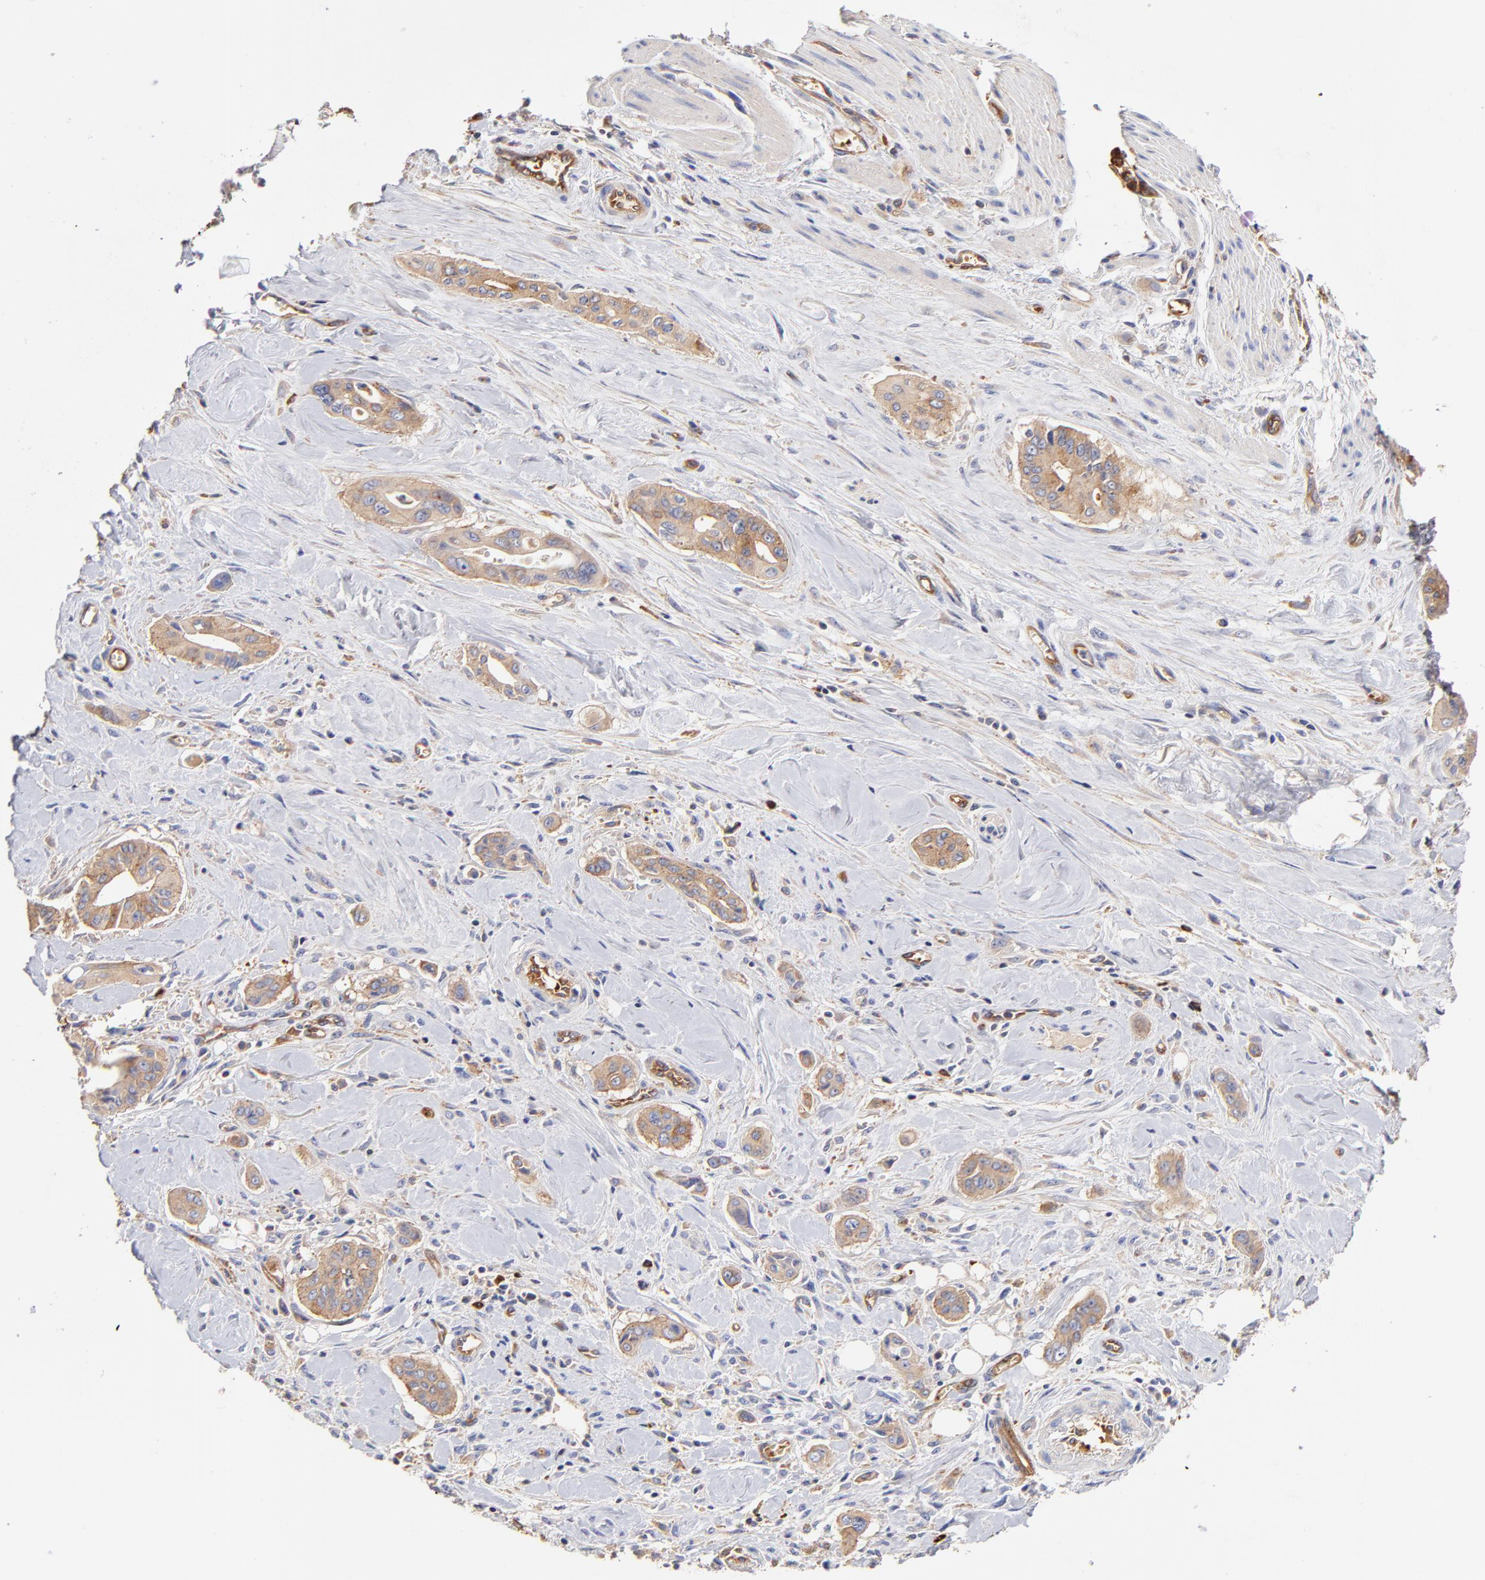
{"staining": {"intensity": "moderate", "quantity": ">75%", "location": "cytoplasmic/membranous"}, "tissue": "pancreatic cancer", "cell_type": "Tumor cells", "image_type": "cancer", "snomed": [{"axis": "morphology", "description": "Adenocarcinoma, NOS"}, {"axis": "topography", "description": "Pancreas"}], "caption": "An immunohistochemistry (IHC) image of tumor tissue is shown. Protein staining in brown shows moderate cytoplasmic/membranous positivity in pancreatic adenocarcinoma within tumor cells.", "gene": "CD2AP", "patient": {"sex": "male", "age": 77}}